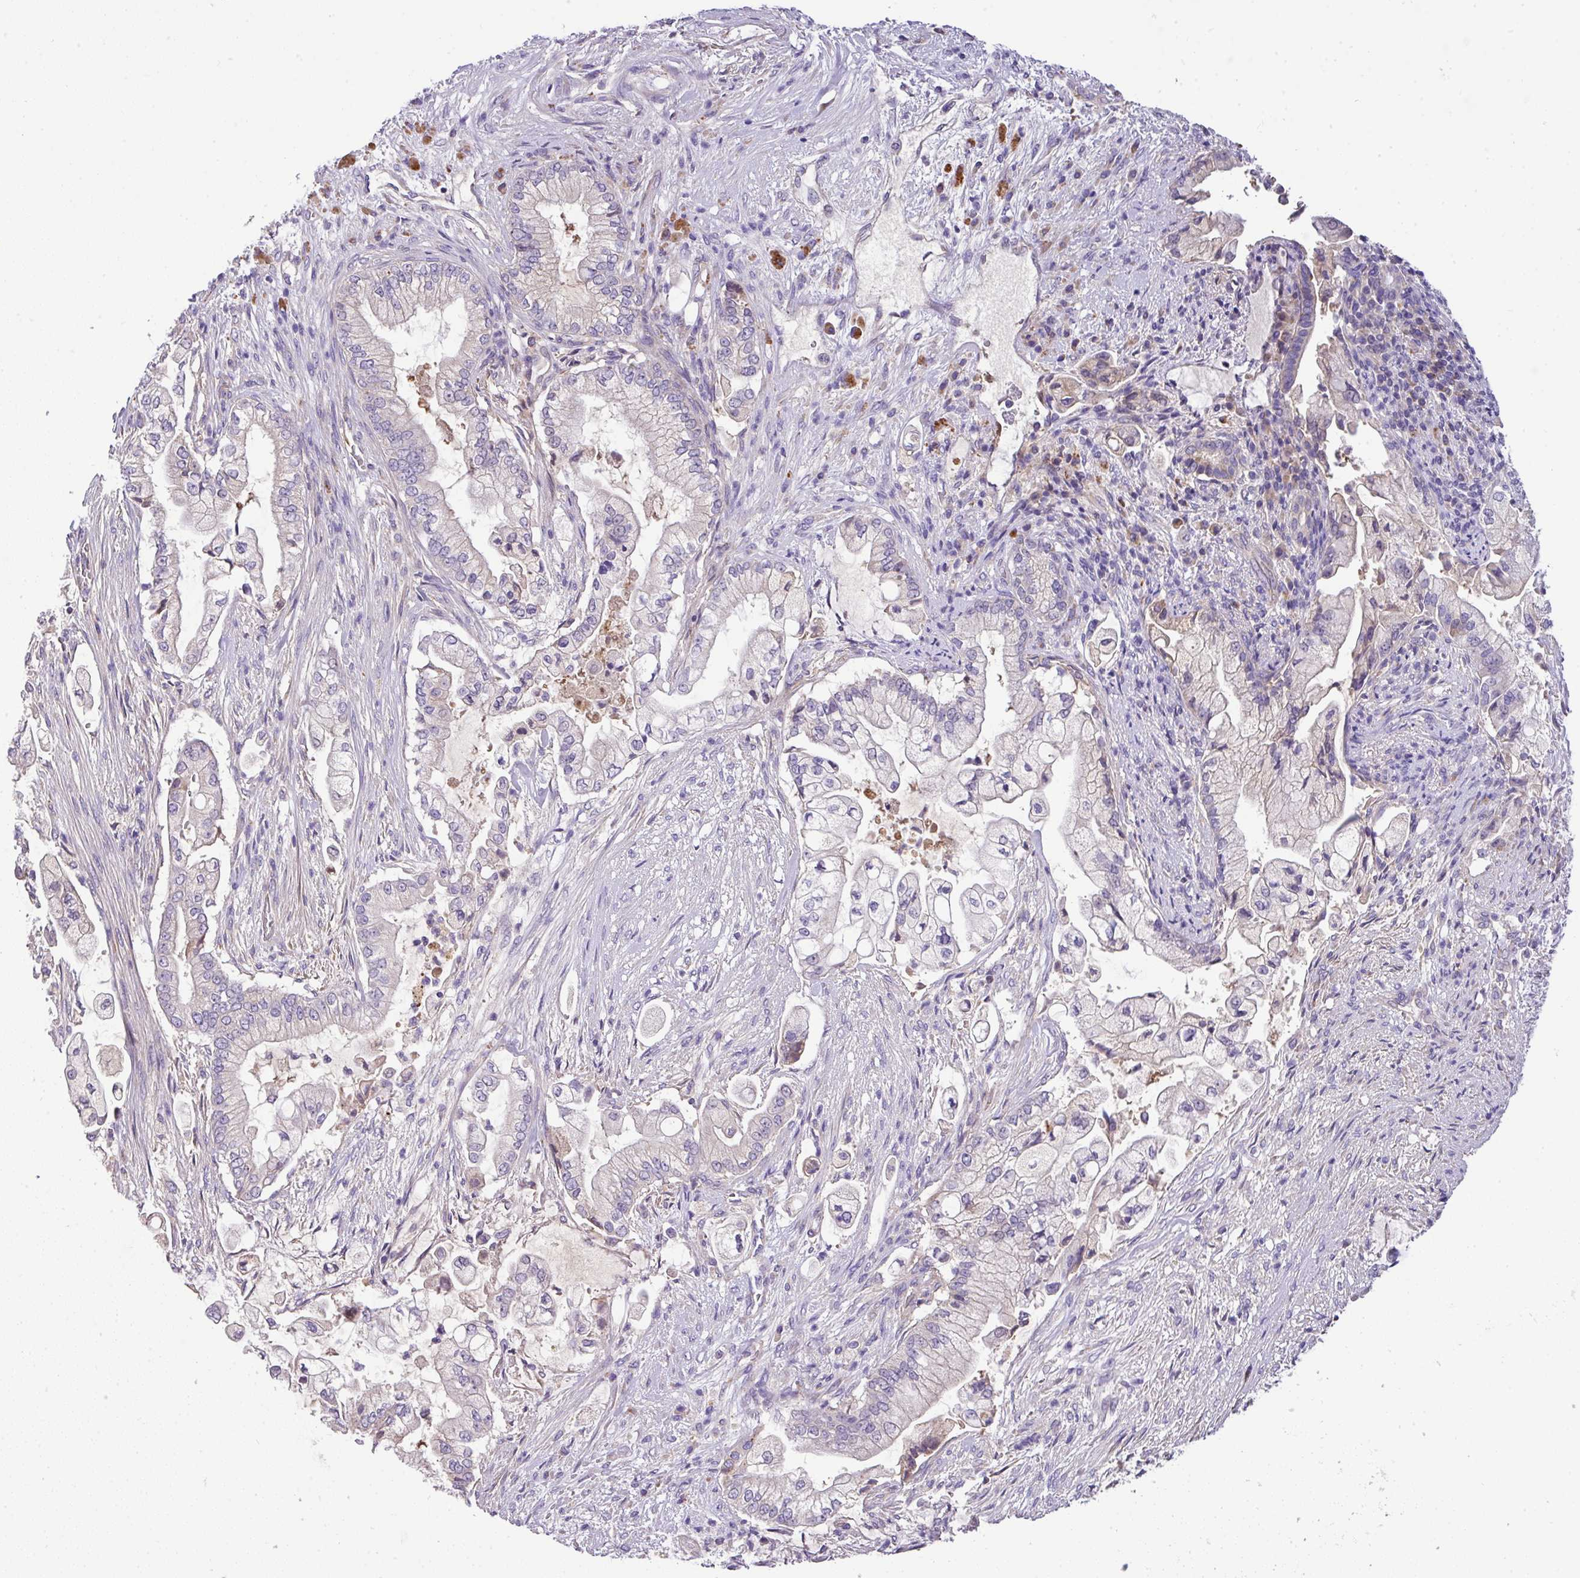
{"staining": {"intensity": "negative", "quantity": "none", "location": "none"}, "tissue": "pancreatic cancer", "cell_type": "Tumor cells", "image_type": "cancer", "snomed": [{"axis": "morphology", "description": "Adenocarcinoma, NOS"}, {"axis": "topography", "description": "Pancreas"}], "caption": "IHC micrograph of human pancreatic cancer stained for a protein (brown), which shows no expression in tumor cells.", "gene": "ANXA2R", "patient": {"sex": "female", "age": 69}}